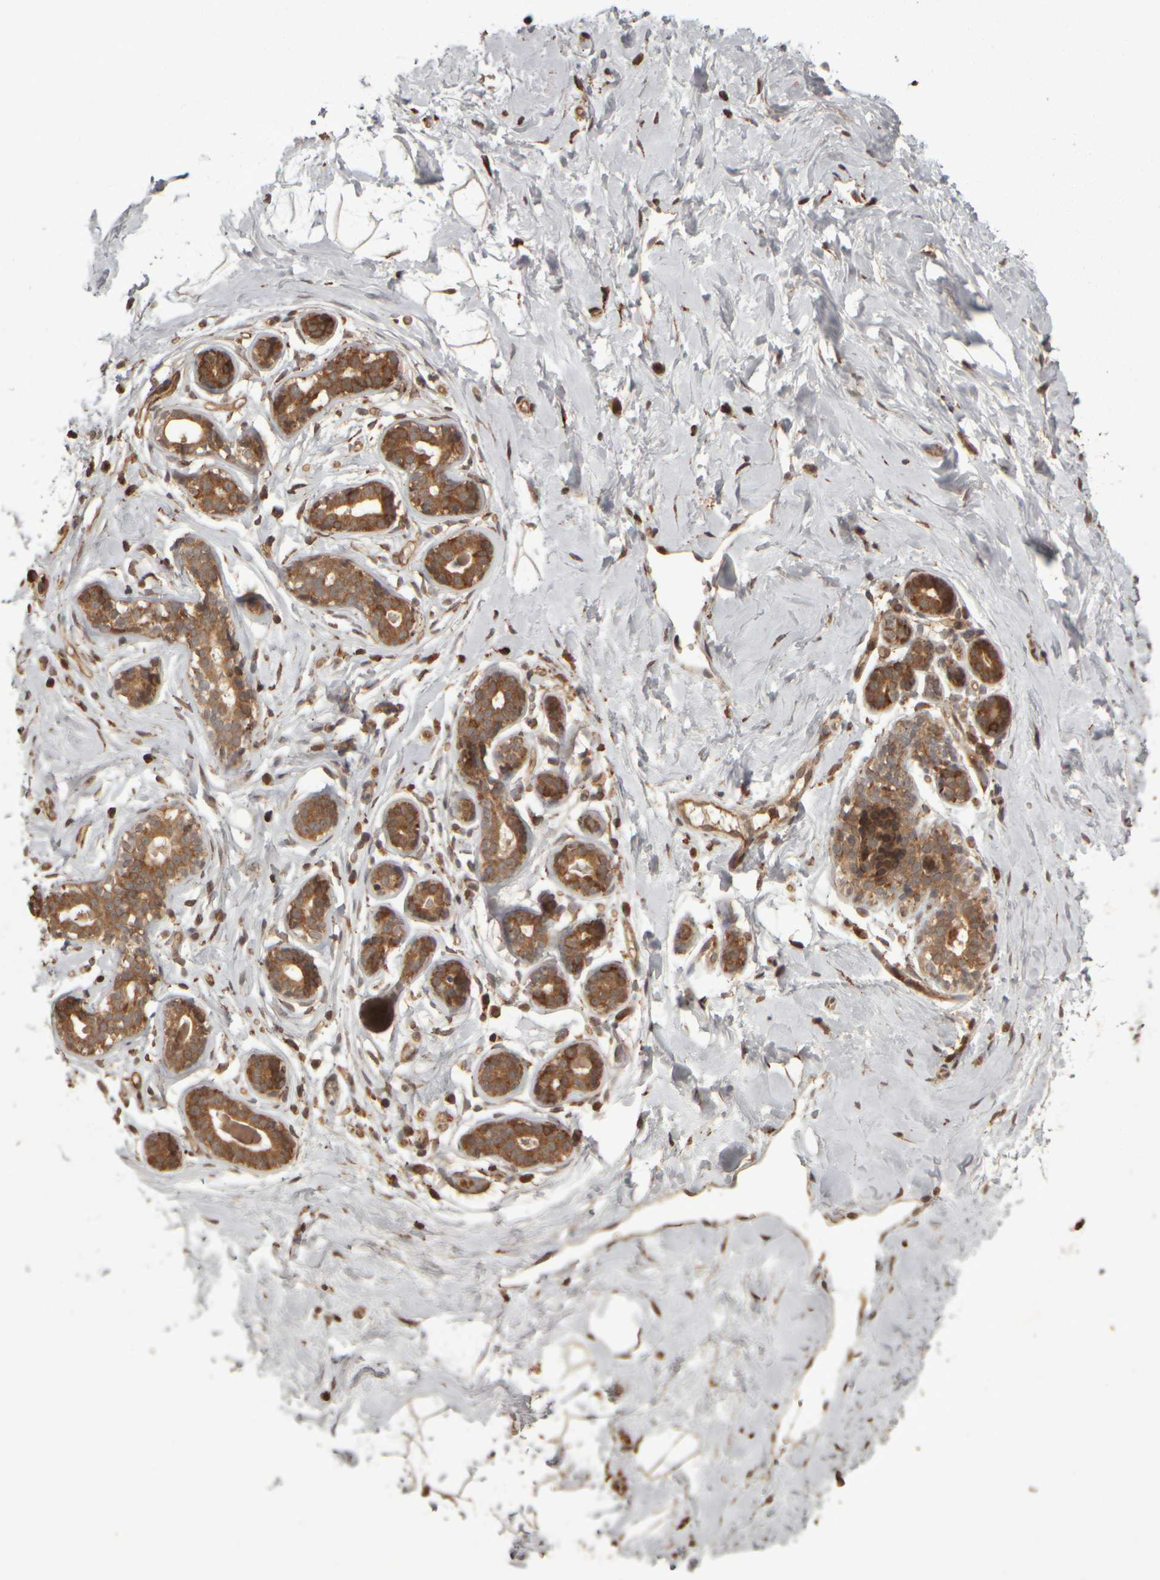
{"staining": {"intensity": "moderate", "quantity": ">75%", "location": "cytoplasmic/membranous"}, "tissue": "breast", "cell_type": "Adipocytes", "image_type": "normal", "snomed": [{"axis": "morphology", "description": "Normal tissue, NOS"}, {"axis": "topography", "description": "Breast"}], "caption": "IHC (DAB (3,3'-diaminobenzidine)) staining of benign human breast shows moderate cytoplasmic/membranous protein expression in about >75% of adipocytes.", "gene": "AGBL3", "patient": {"sex": "female", "age": 23}}